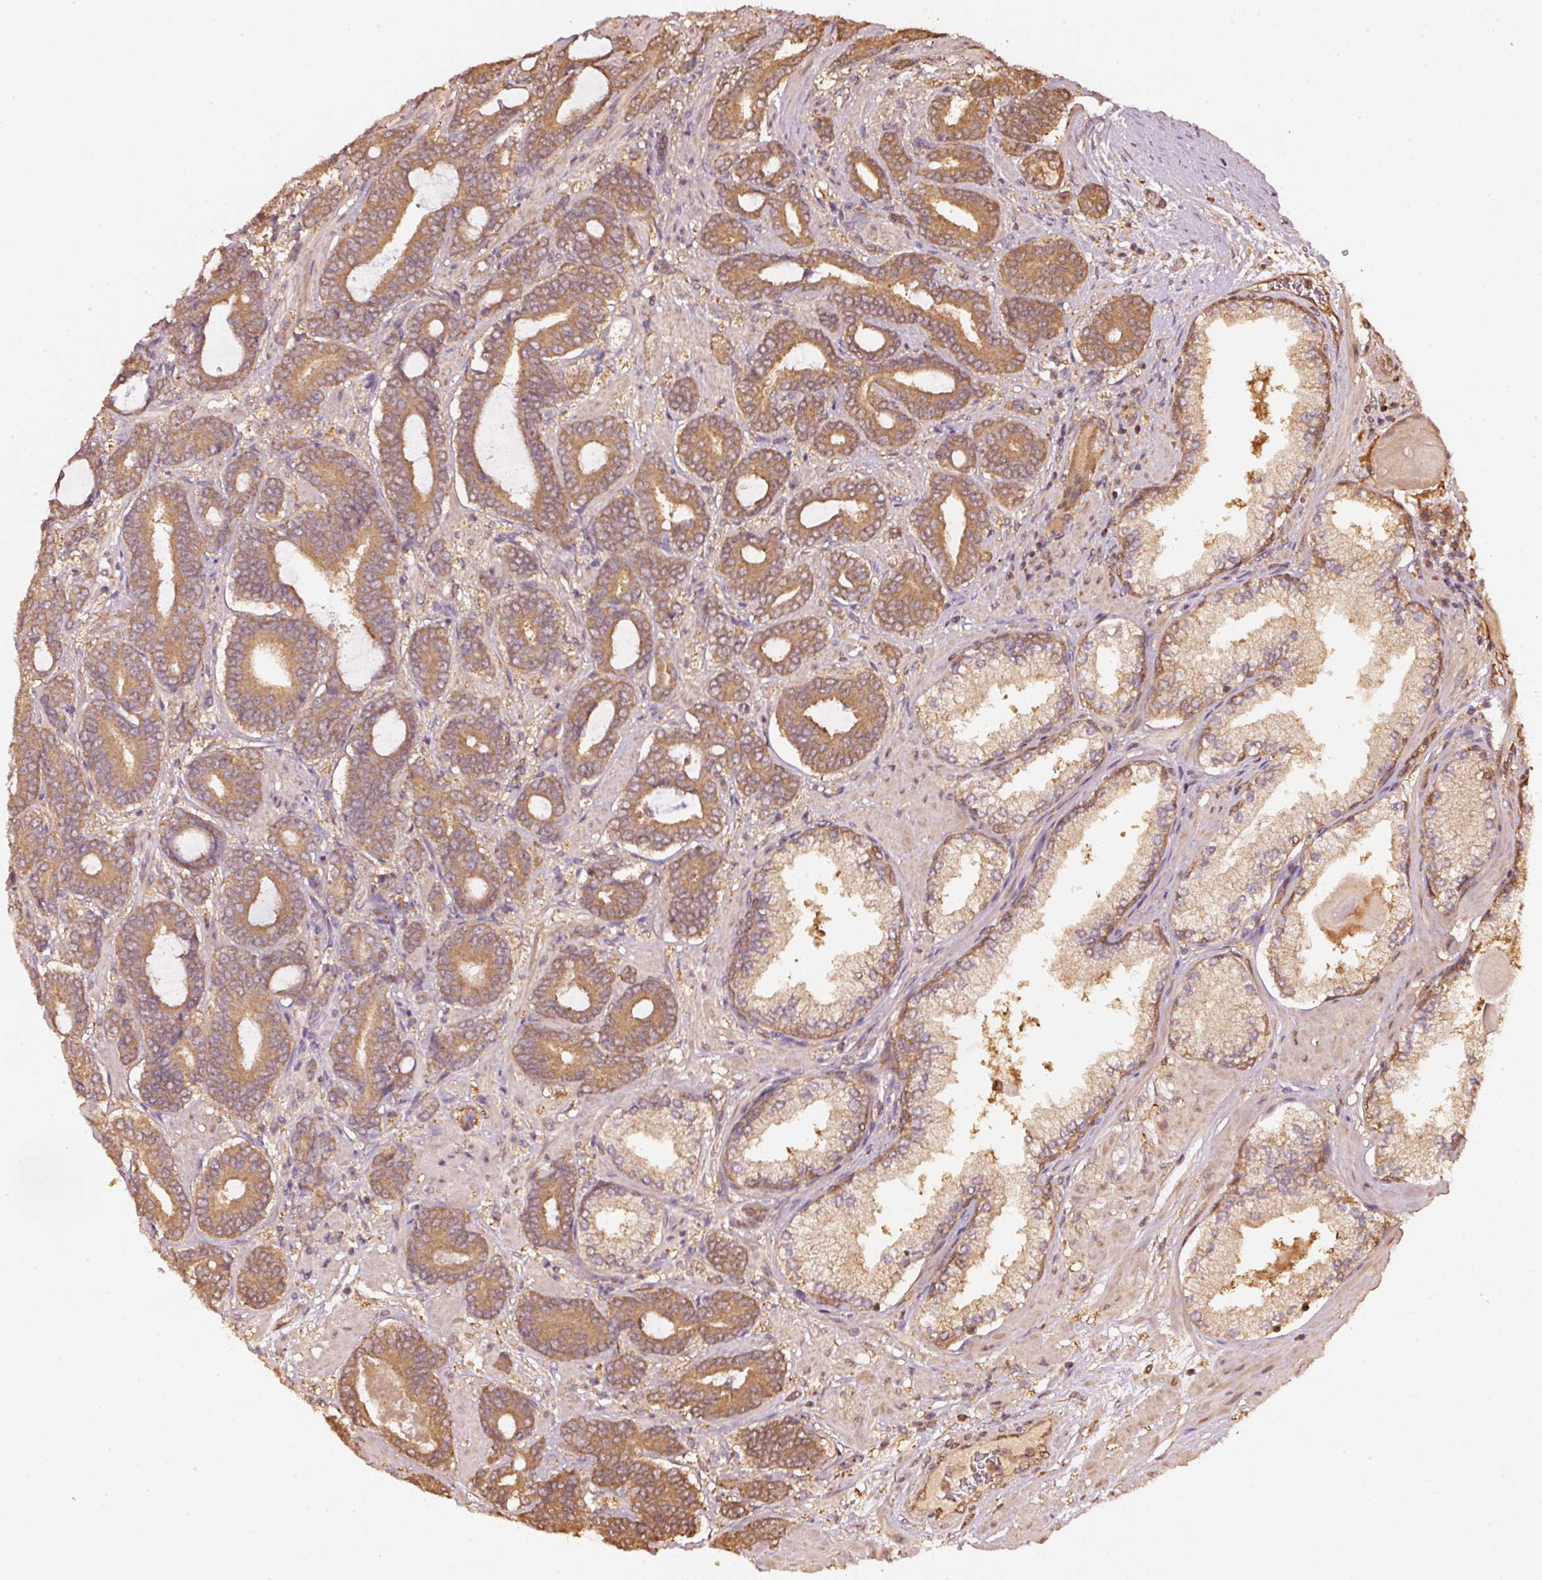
{"staining": {"intensity": "moderate", "quantity": ">75%", "location": "cytoplasmic/membranous"}, "tissue": "prostate cancer", "cell_type": "Tumor cells", "image_type": "cancer", "snomed": [{"axis": "morphology", "description": "Adenocarcinoma, Low grade"}, {"axis": "topography", "description": "Prostate and seminal vesicle, NOS"}], "caption": "Prostate cancer was stained to show a protein in brown. There is medium levels of moderate cytoplasmic/membranous expression in about >75% of tumor cells.", "gene": "STAU1", "patient": {"sex": "male", "age": 61}}